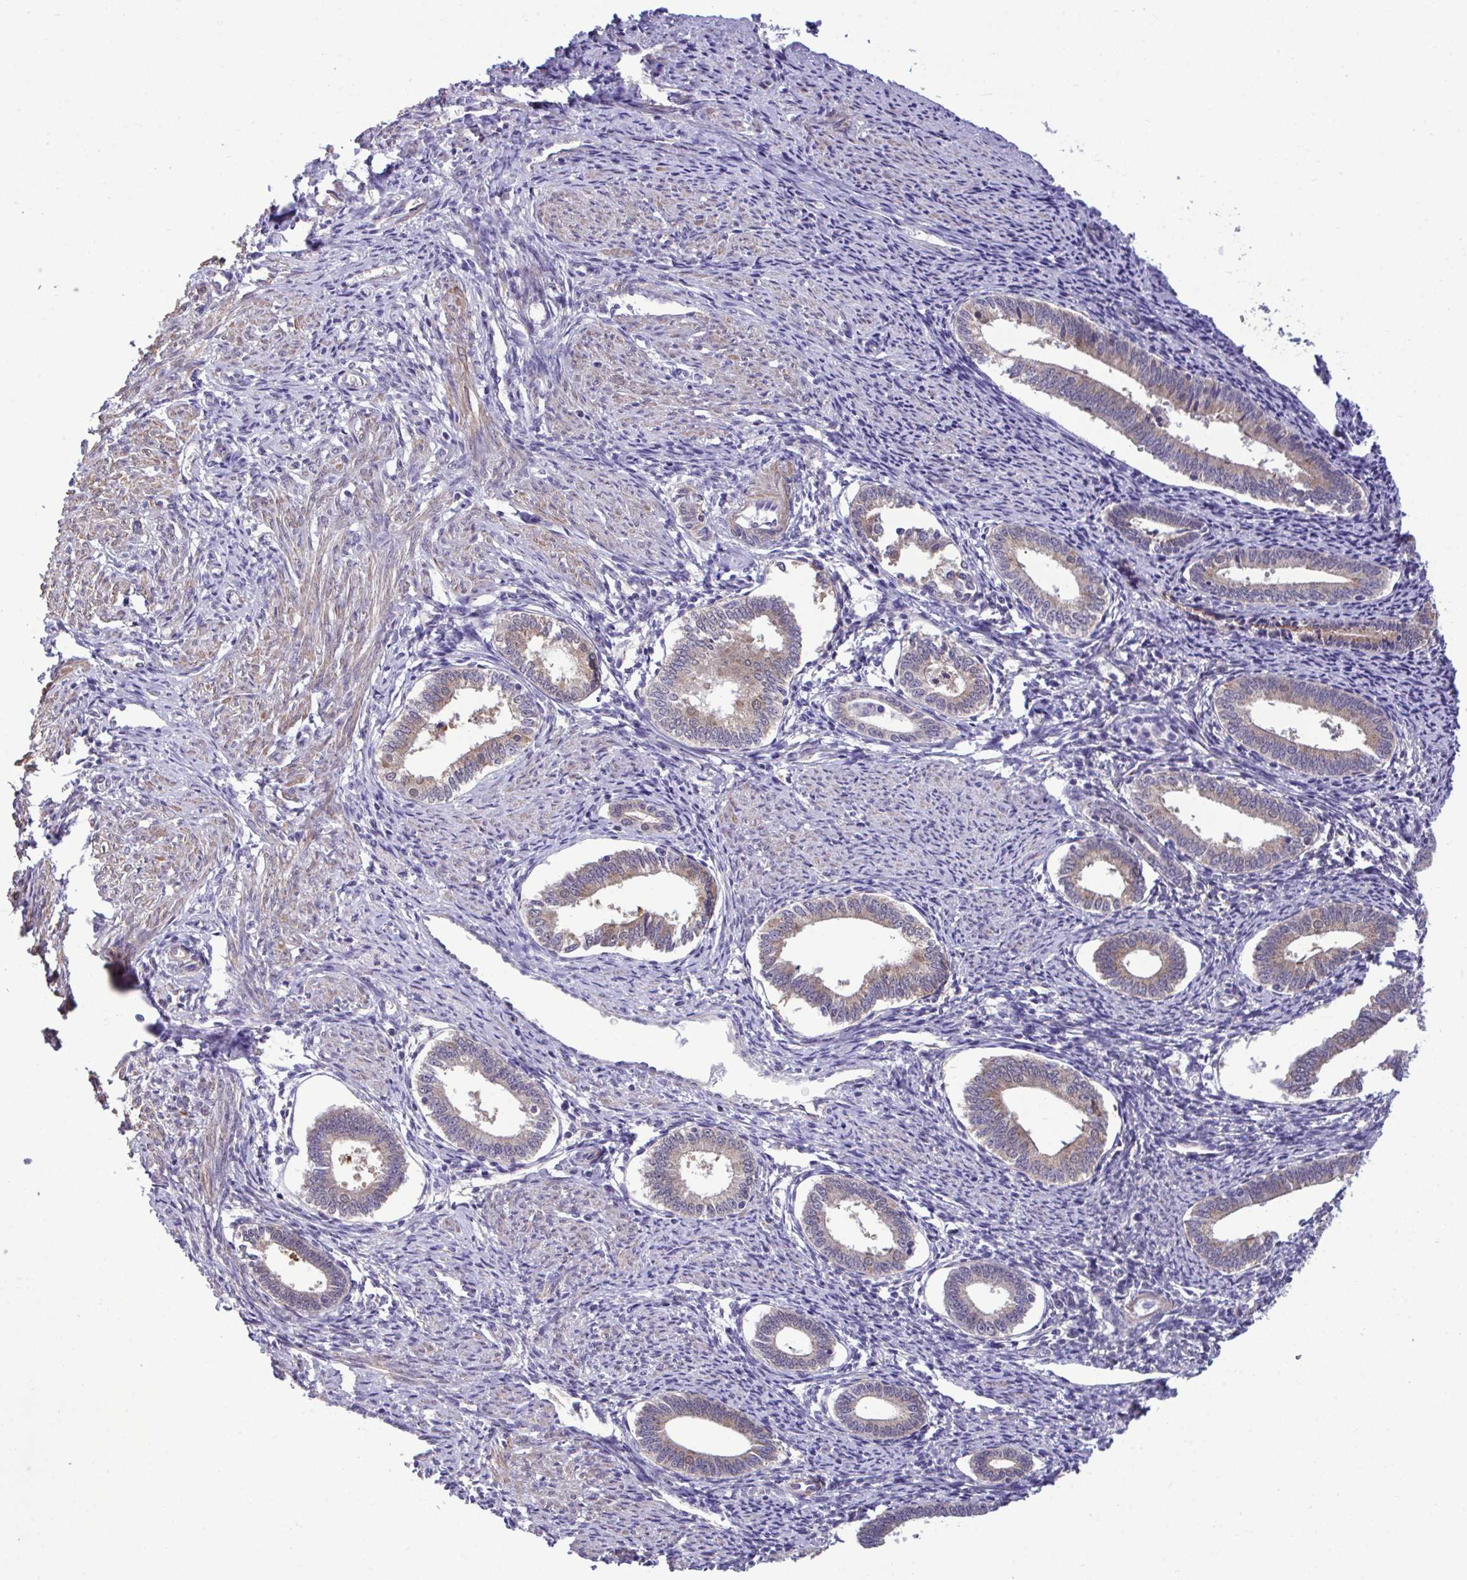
{"staining": {"intensity": "negative", "quantity": "none", "location": "none"}, "tissue": "endometrium", "cell_type": "Cells in endometrial stroma", "image_type": "normal", "snomed": [{"axis": "morphology", "description": "Normal tissue, NOS"}, {"axis": "topography", "description": "Endometrium"}], "caption": "Immunohistochemical staining of normal human endometrium exhibits no significant expression in cells in endometrial stroma.", "gene": "ENSG00000269547", "patient": {"sex": "female", "age": 41}}